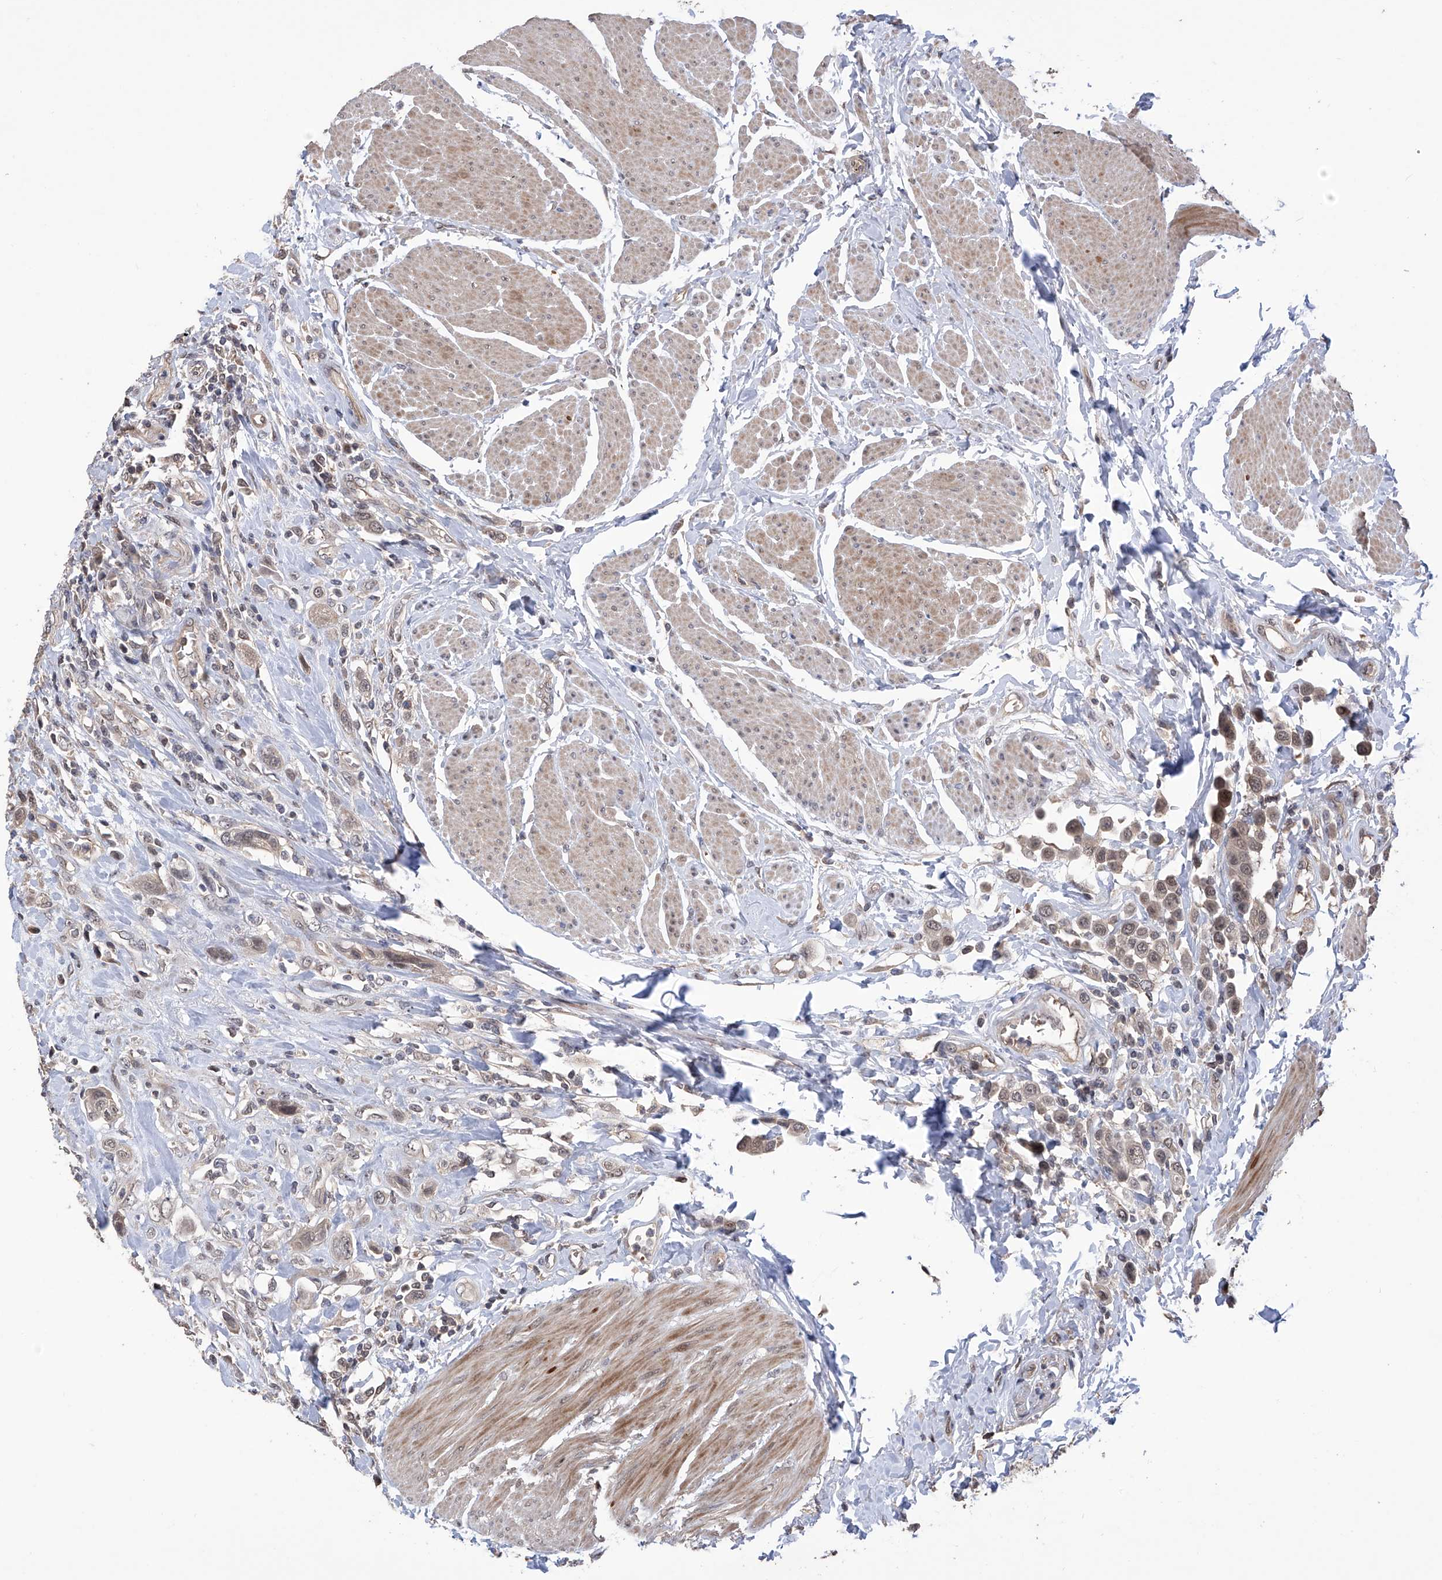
{"staining": {"intensity": "weak", "quantity": "25%-75%", "location": "nuclear"}, "tissue": "urothelial cancer", "cell_type": "Tumor cells", "image_type": "cancer", "snomed": [{"axis": "morphology", "description": "Urothelial carcinoma, High grade"}, {"axis": "topography", "description": "Urinary bladder"}], "caption": "IHC (DAB) staining of human urothelial cancer exhibits weak nuclear protein positivity in approximately 25%-75% of tumor cells.", "gene": "LYSMD4", "patient": {"sex": "male", "age": 50}}